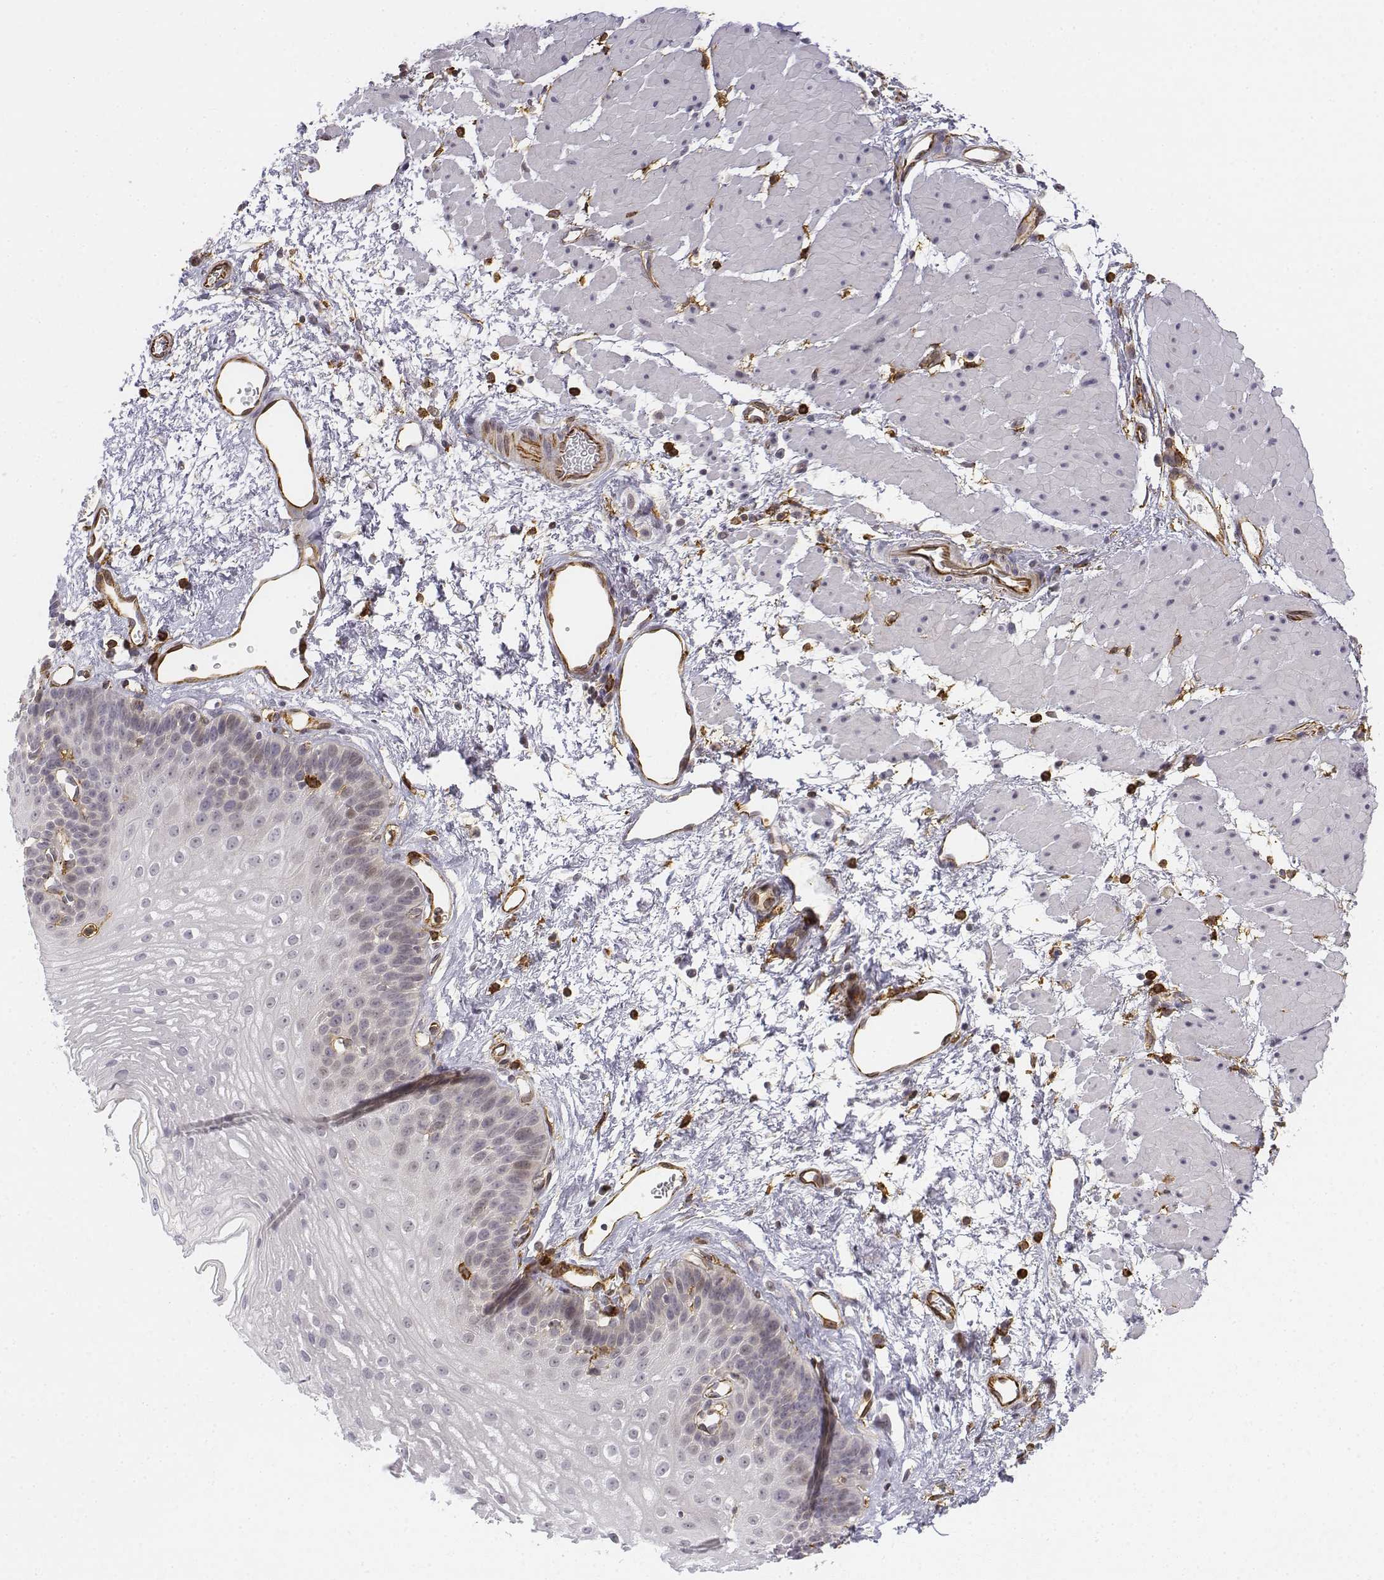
{"staining": {"intensity": "negative", "quantity": "none", "location": "none"}, "tissue": "esophagus", "cell_type": "Squamous epithelial cells", "image_type": "normal", "snomed": [{"axis": "morphology", "description": "Normal tissue, NOS"}, {"axis": "topography", "description": "Esophagus"}], "caption": "High magnification brightfield microscopy of unremarkable esophagus stained with DAB (brown) and counterstained with hematoxylin (blue): squamous epithelial cells show no significant expression.", "gene": "CD14", "patient": {"sex": "female", "age": 62}}